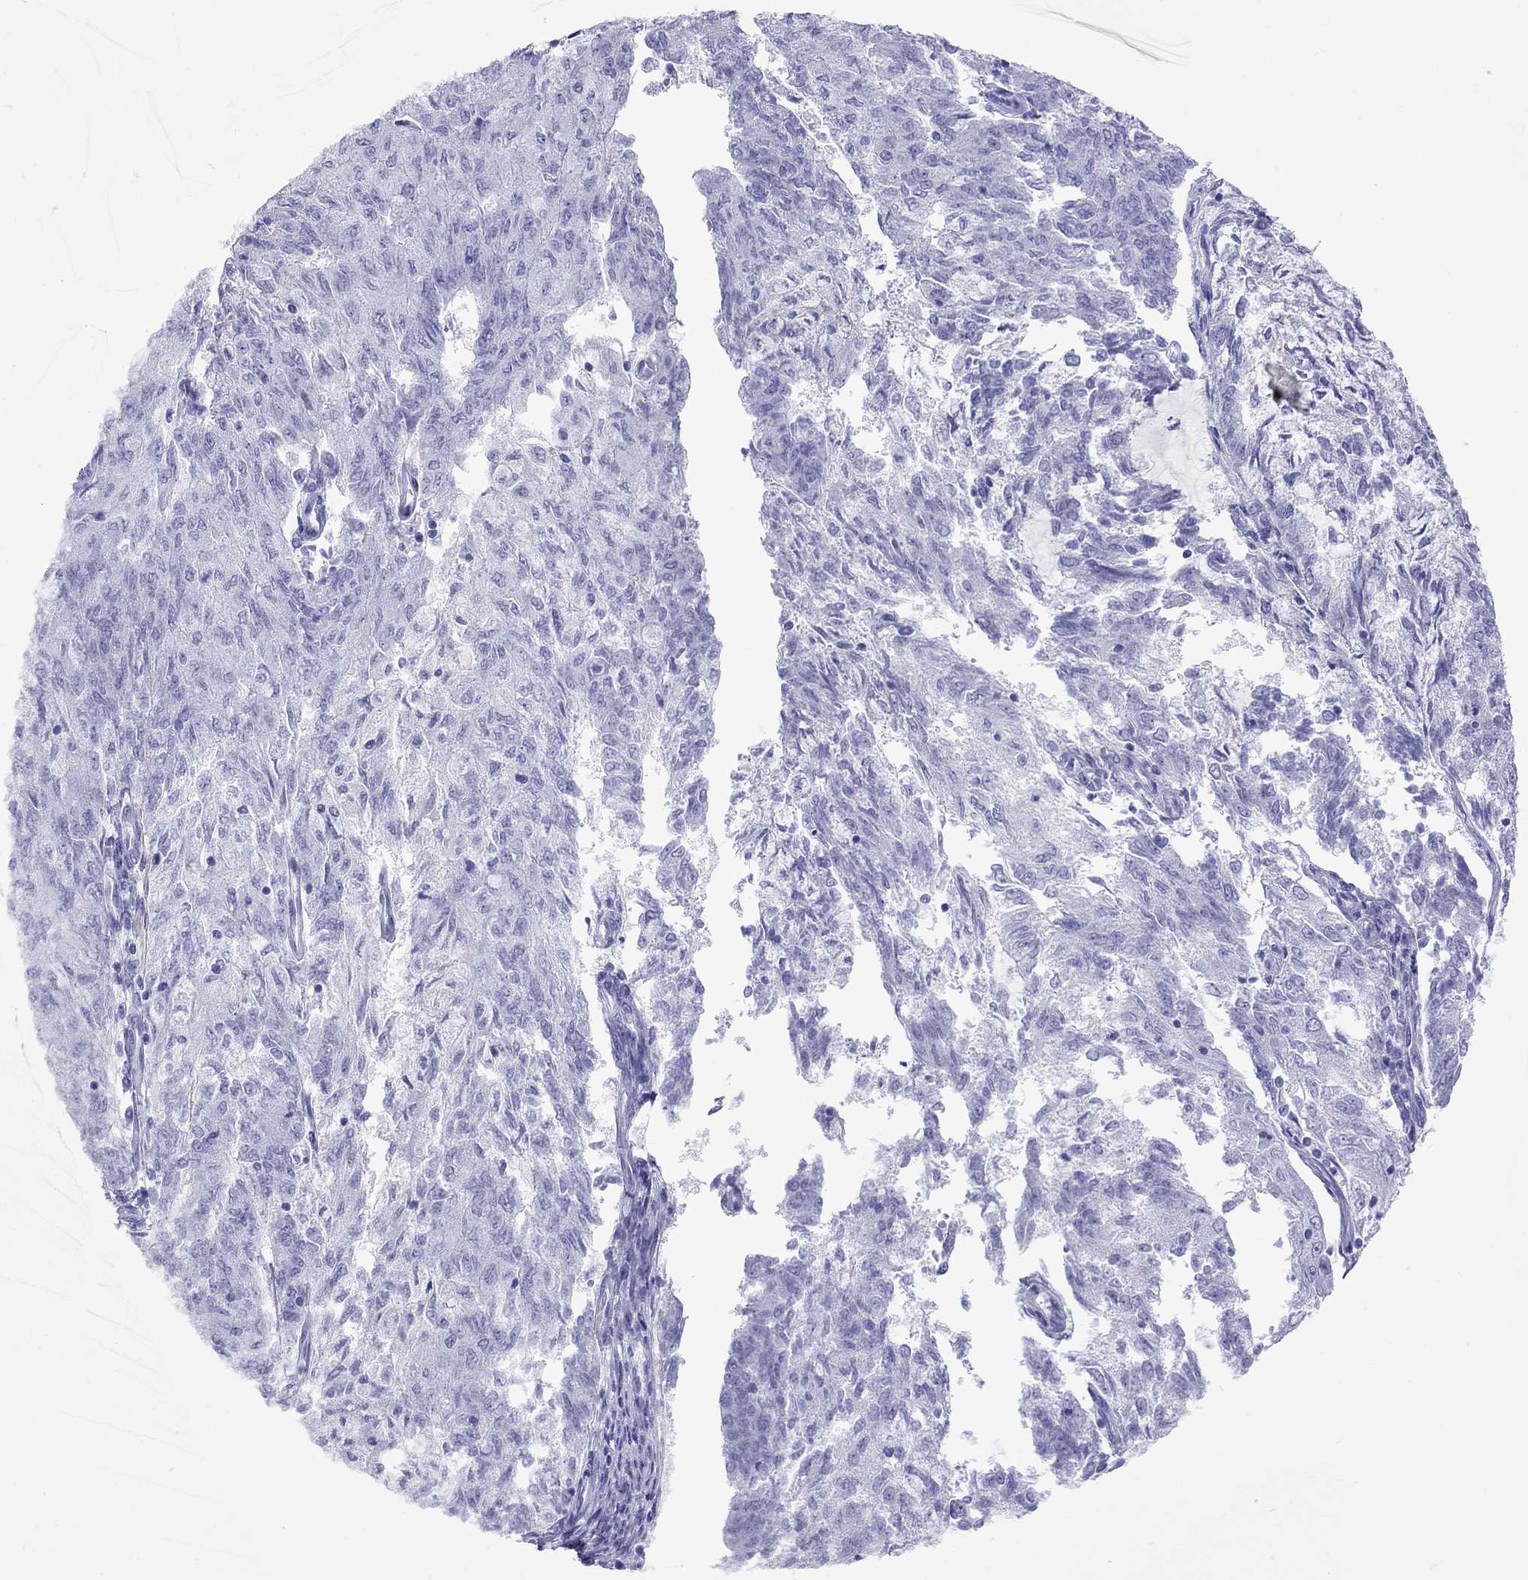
{"staining": {"intensity": "negative", "quantity": "none", "location": "none"}, "tissue": "endometrial cancer", "cell_type": "Tumor cells", "image_type": "cancer", "snomed": [{"axis": "morphology", "description": "Adenocarcinoma, NOS"}, {"axis": "topography", "description": "Endometrium"}], "caption": "An immunohistochemistry histopathology image of endometrial cancer is shown. There is no staining in tumor cells of endometrial cancer.", "gene": "GRIA2", "patient": {"sex": "female", "age": 82}}